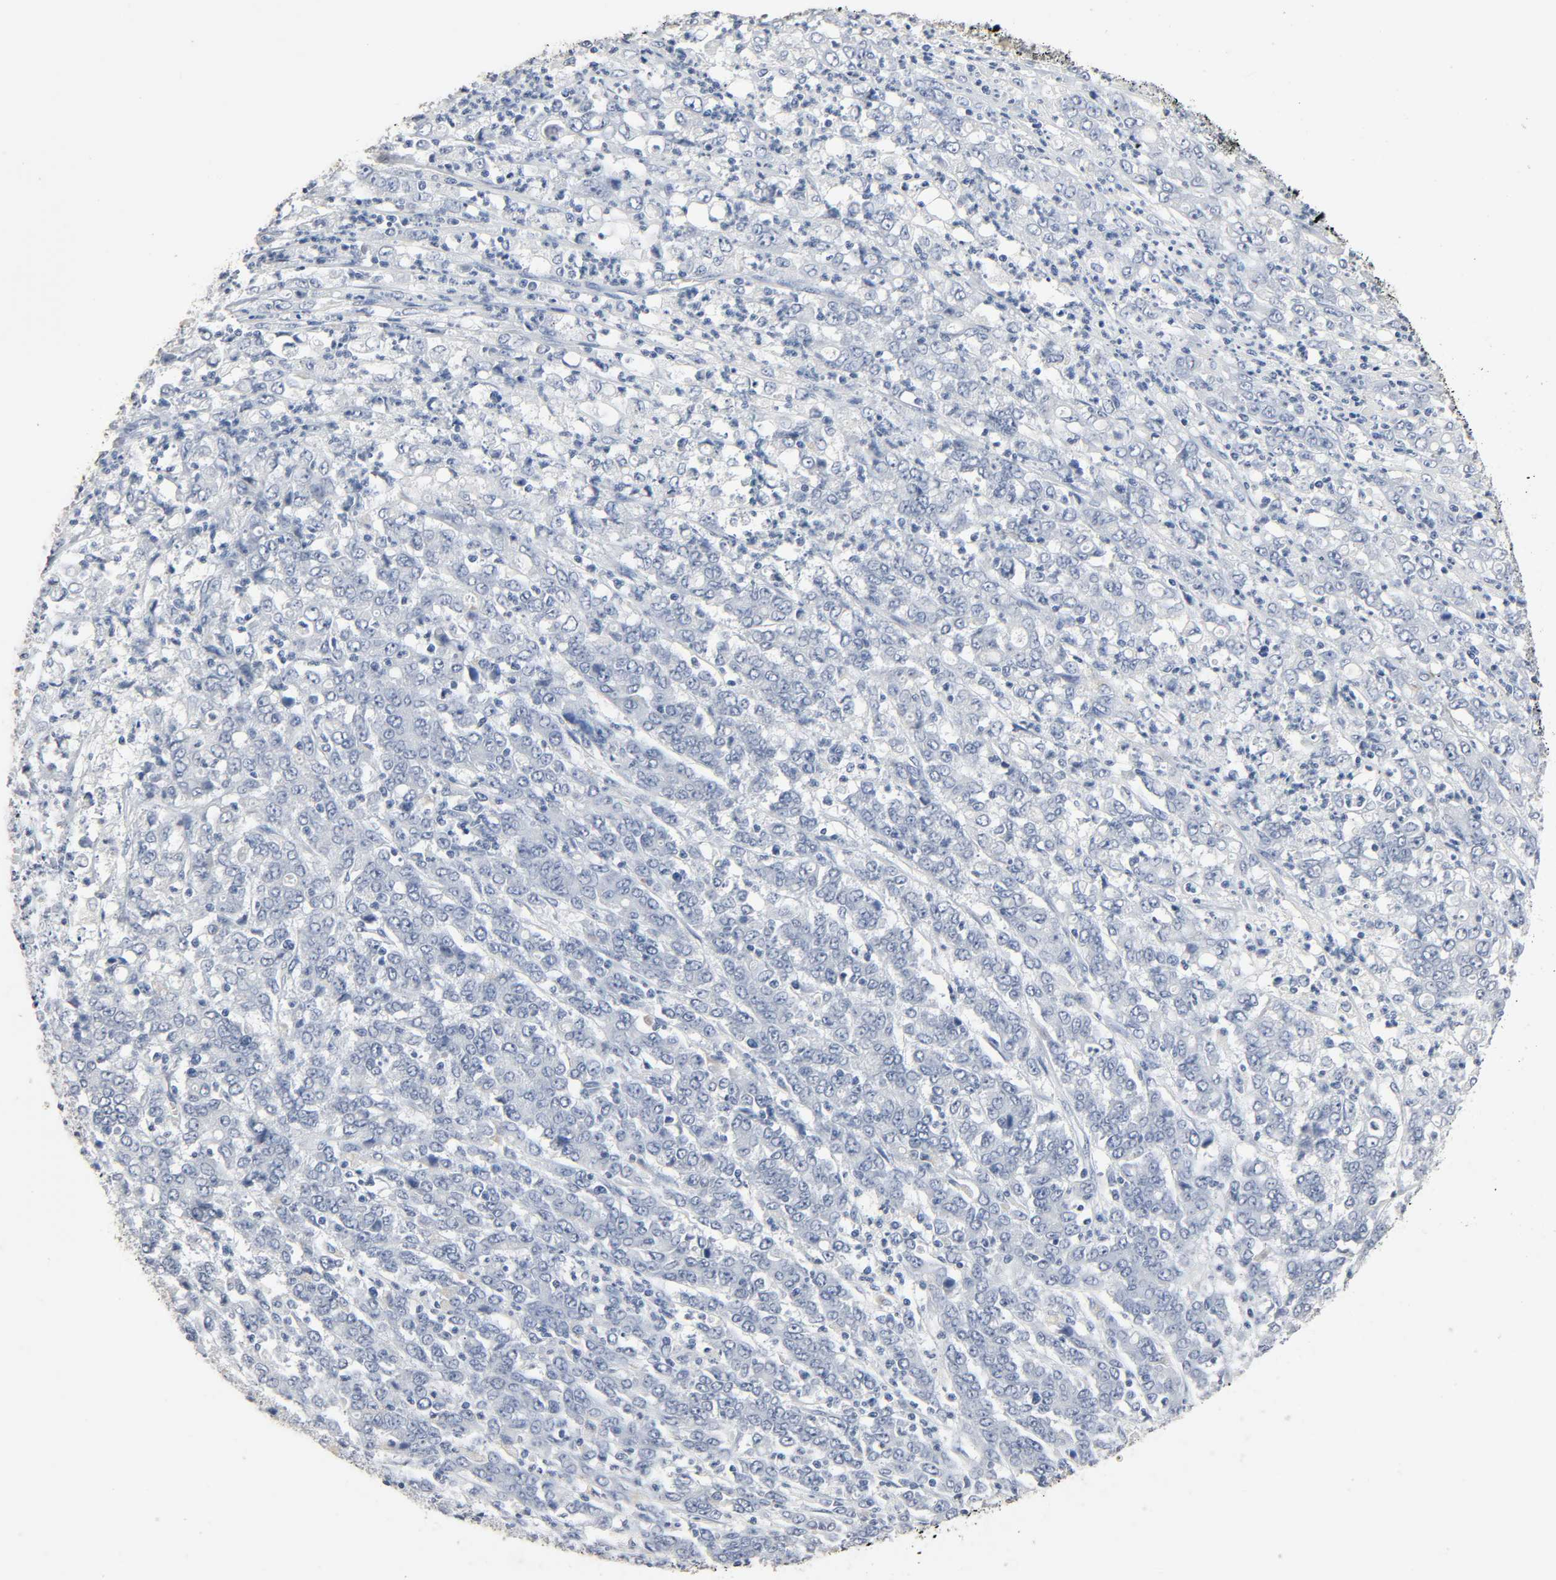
{"staining": {"intensity": "negative", "quantity": "none", "location": "none"}, "tissue": "stomach cancer", "cell_type": "Tumor cells", "image_type": "cancer", "snomed": [{"axis": "morphology", "description": "Adenocarcinoma, NOS"}, {"axis": "topography", "description": "Stomach, lower"}], "caption": "Tumor cells show no significant positivity in stomach cancer.", "gene": "FBLN5", "patient": {"sex": "female", "age": 71}}